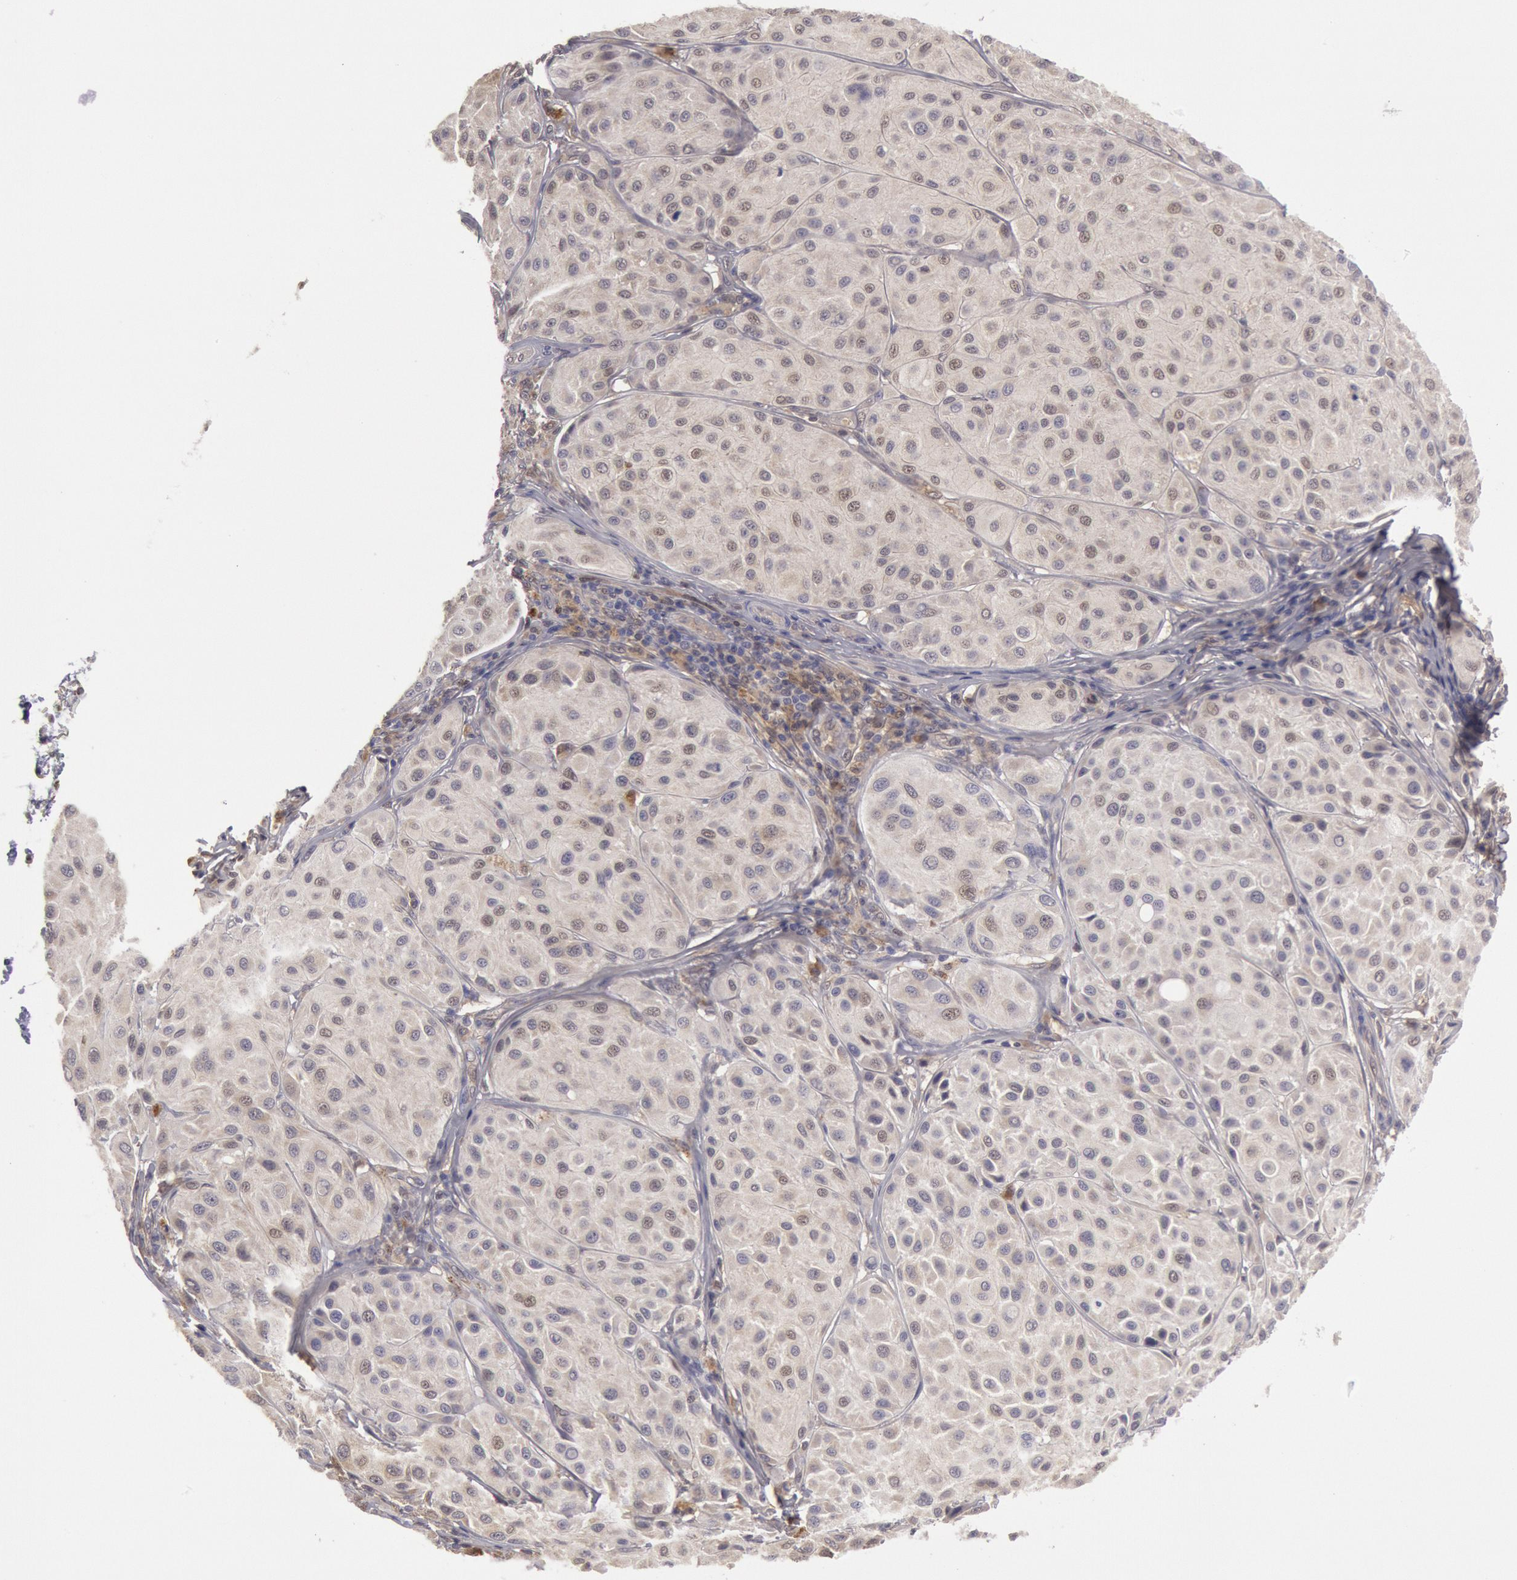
{"staining": {"intensity": "weak", "quantity": ">75%", "location": "cytoplasmic/membranous"}, "tissue": "melanoma", "cell_type": "Tumor cells", "image_type": "cancer", "snomed": [{"axis": "morphology", "description": "Malignant melanoma, NOS"}, {"axis": "topography", "description": "Skin"}], "caption": "Malignant melanoma was stained to show a protein in brown. There is low levels of weak cytoplasmic/membranous positivity in about >75% of tumor cells.", "gene": "MPST", "patient": {"sex": "male", "age": 36}}